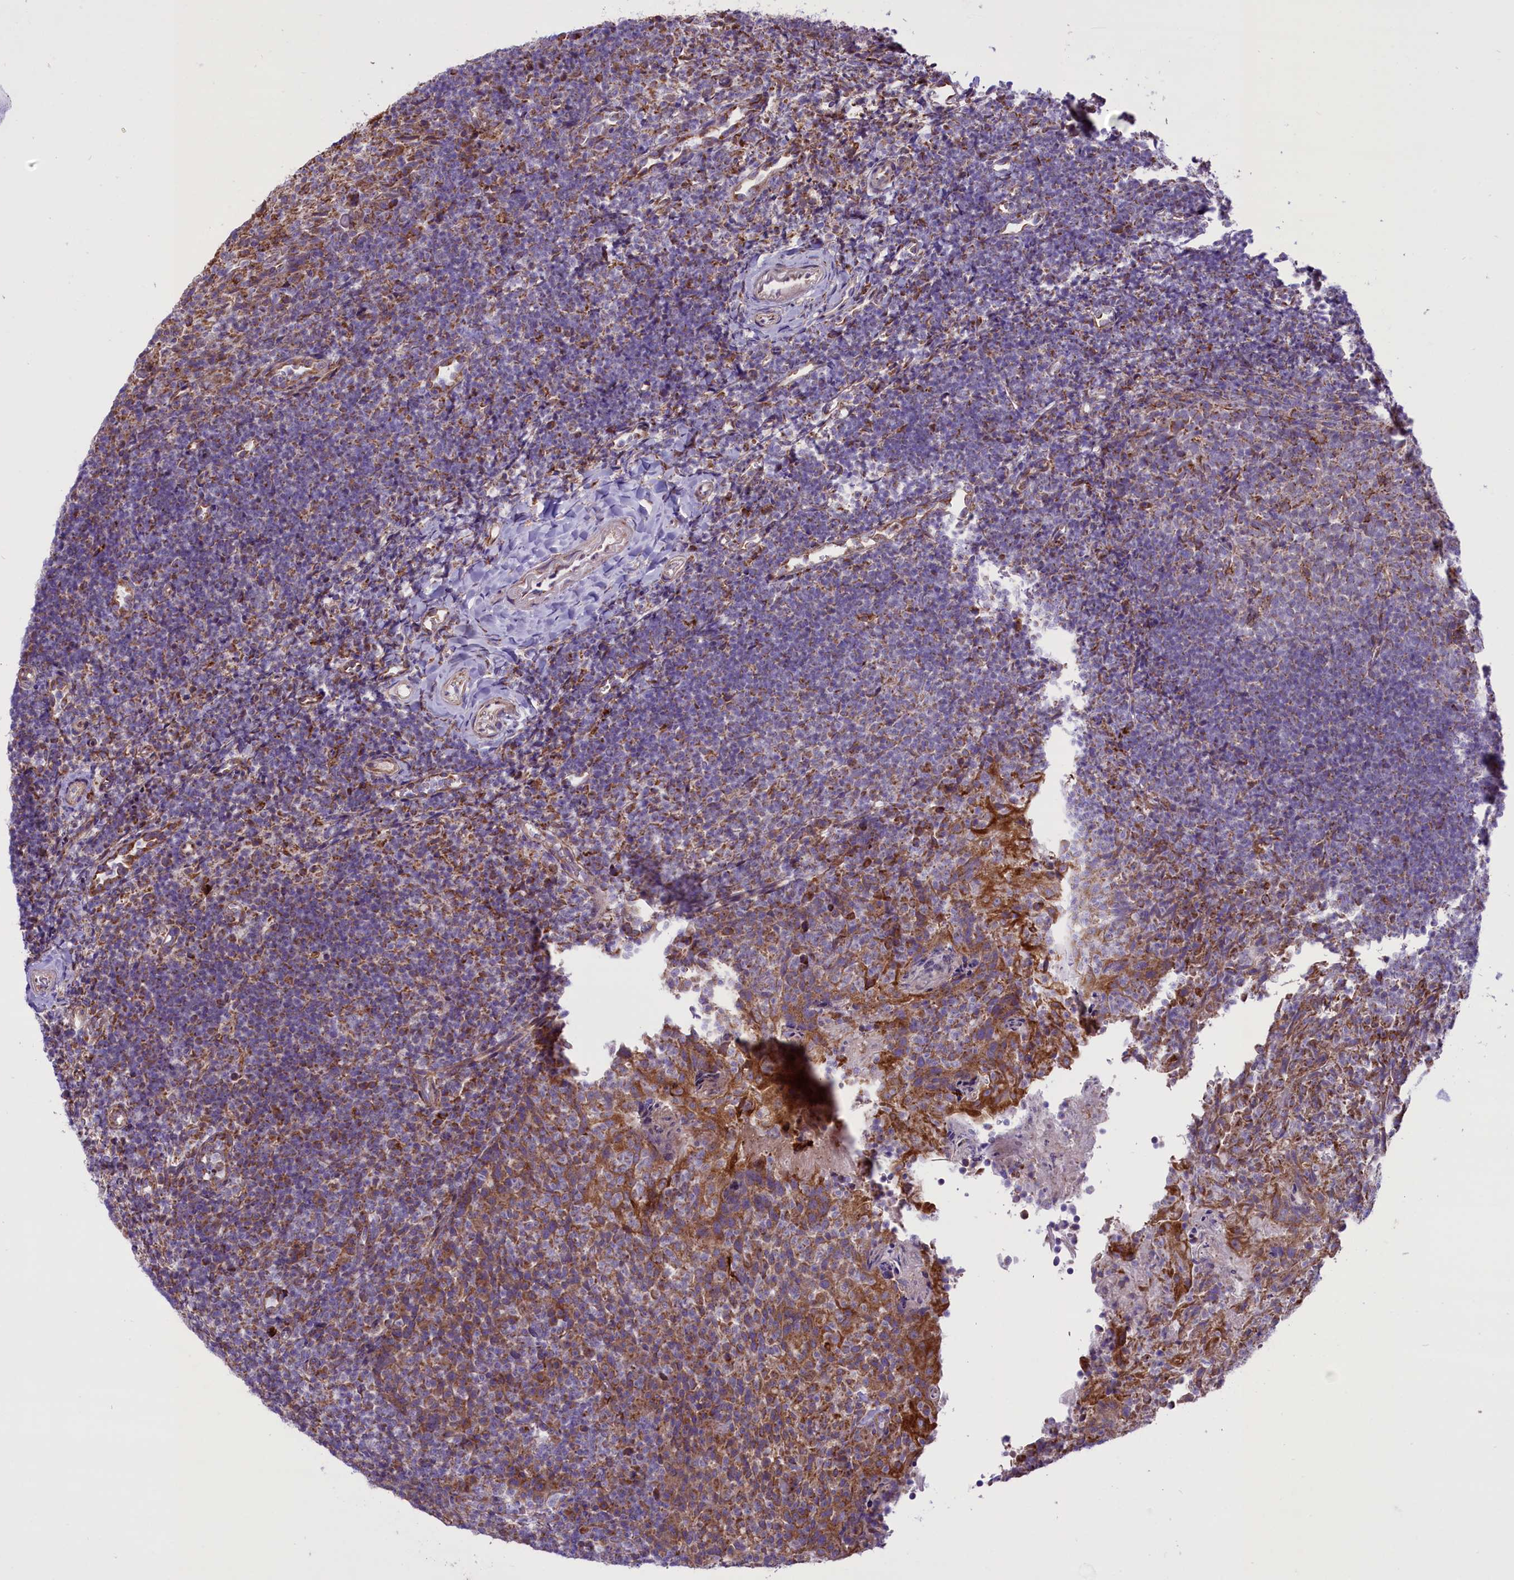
{"staining": {"intensity": "moderate", "quantity": "<25%", "location": "cytoplasmic/membranous"}, "tissue": "tonsil", "cell_type": "Germinal center cells", "image_type": "normal", "snomed": [{"axis": "morphology", "description": "Normal tissue, NOS"}, {"axis": "topography", "description": "Tonsil"}], "caption": "Moderate cytoplasmic/membranous protein expression is seen in about <25% of germinal center cells in tonsil.", "gene": "PTPRU", "patient": {"sex": "female", "age": 10}}